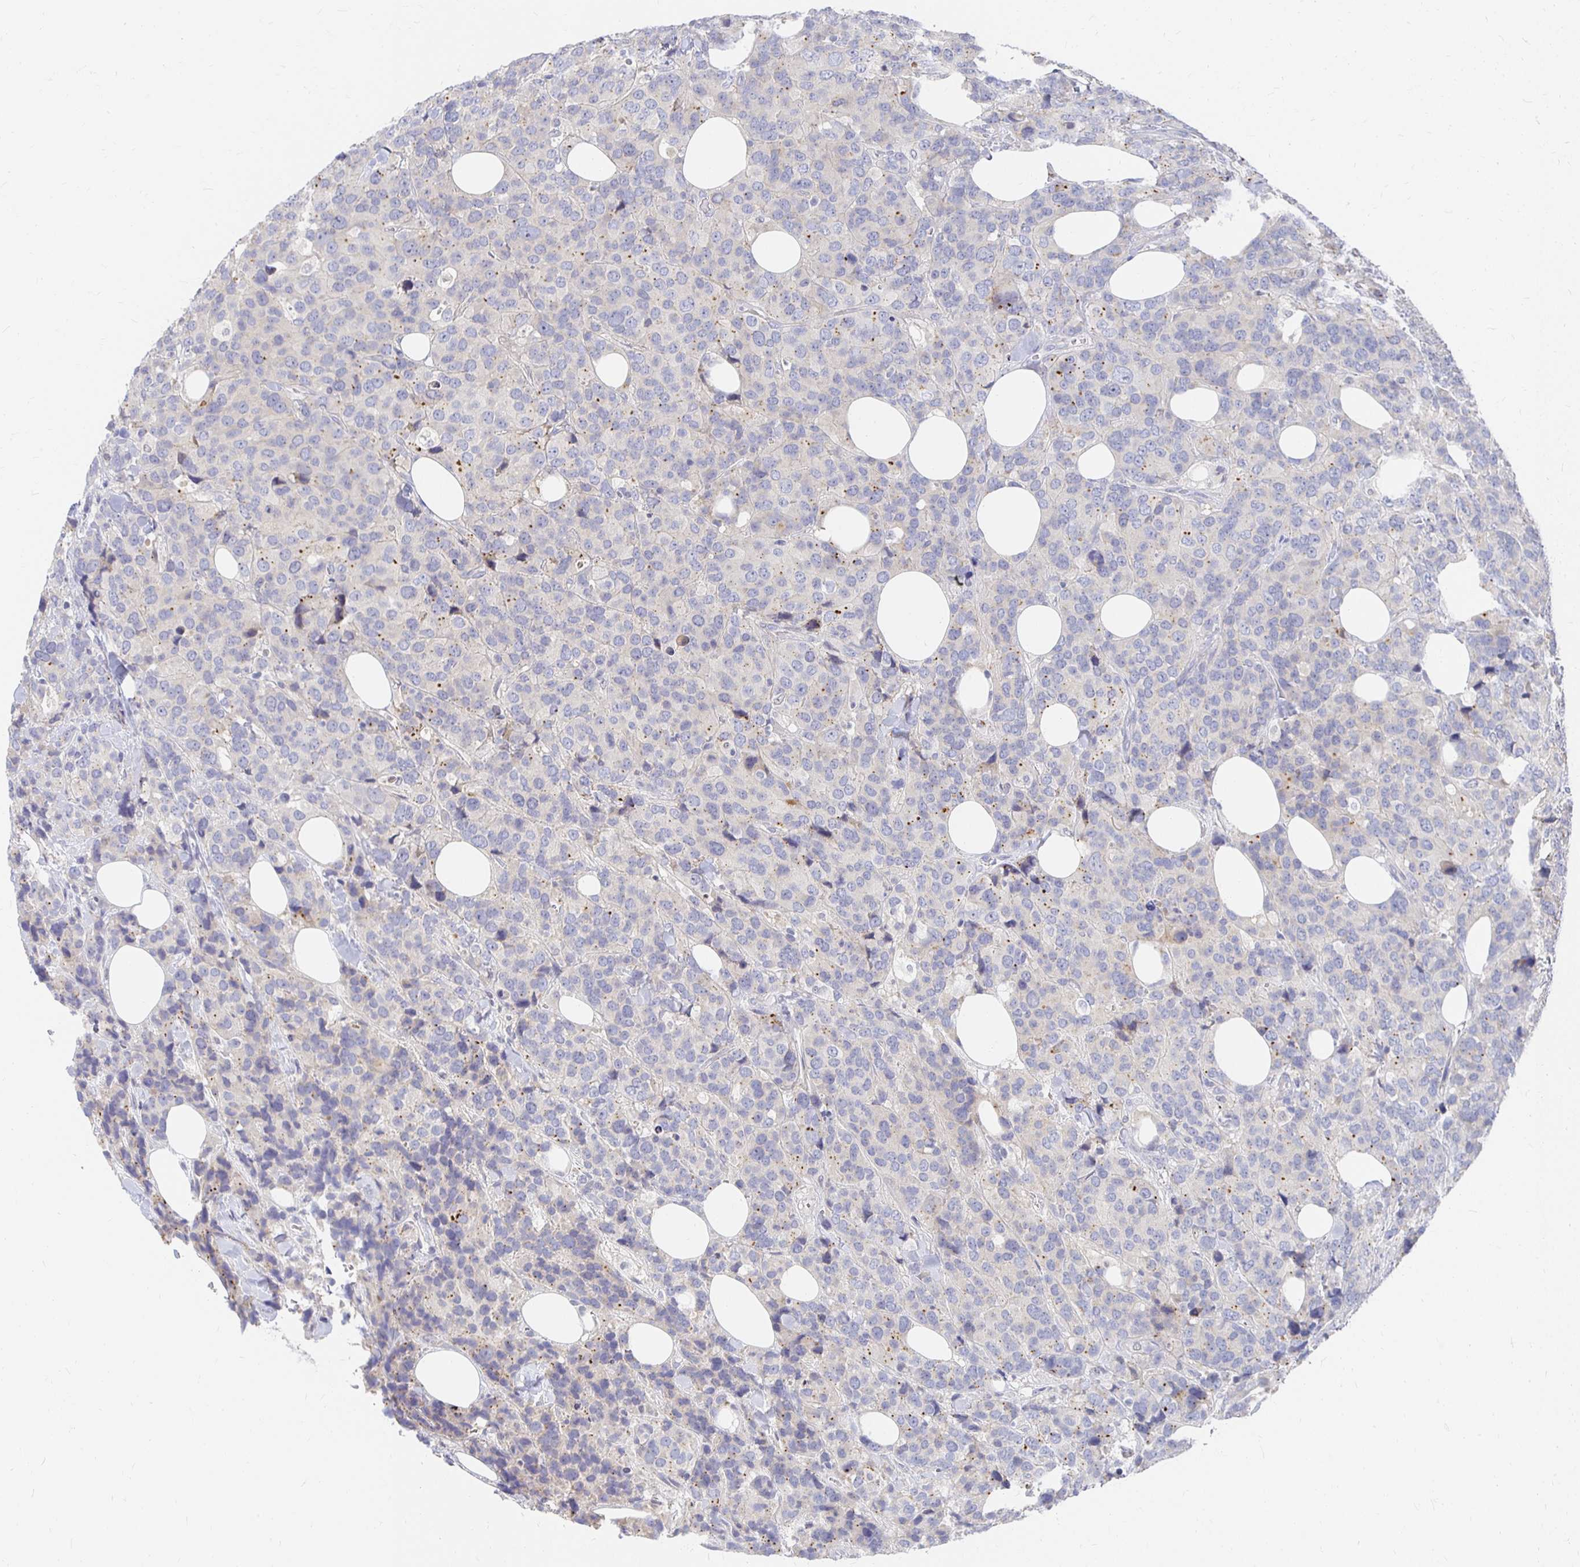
{"staining": {"intensity": "moderate", "quantity": "<25%", "location": "cytoplasmic/membranous"}, "tissue": "breast cancer", "cell_type": "Tumor cells", "image_type": "cancer", "snomed": [{"axis": "morphology", "description": "Lobular carcinoma"}, {"axis": "topography", "description": "Breast"}], "caption": "Immunohistochemistry of human lobular carcinoma (breast) demonstrates low levels of moderate cytoplasmic/membranous staining in about <25% of tumor cells. The staining was performed using DAB (3,3'-diaminobenzidine) to visualize the protein expression in brown, while the nuclei were stained in blue with hematoxylin (Magnification: 20x).", "gene": "FKRP", "patient": {"sex": "female", "age": 59}}